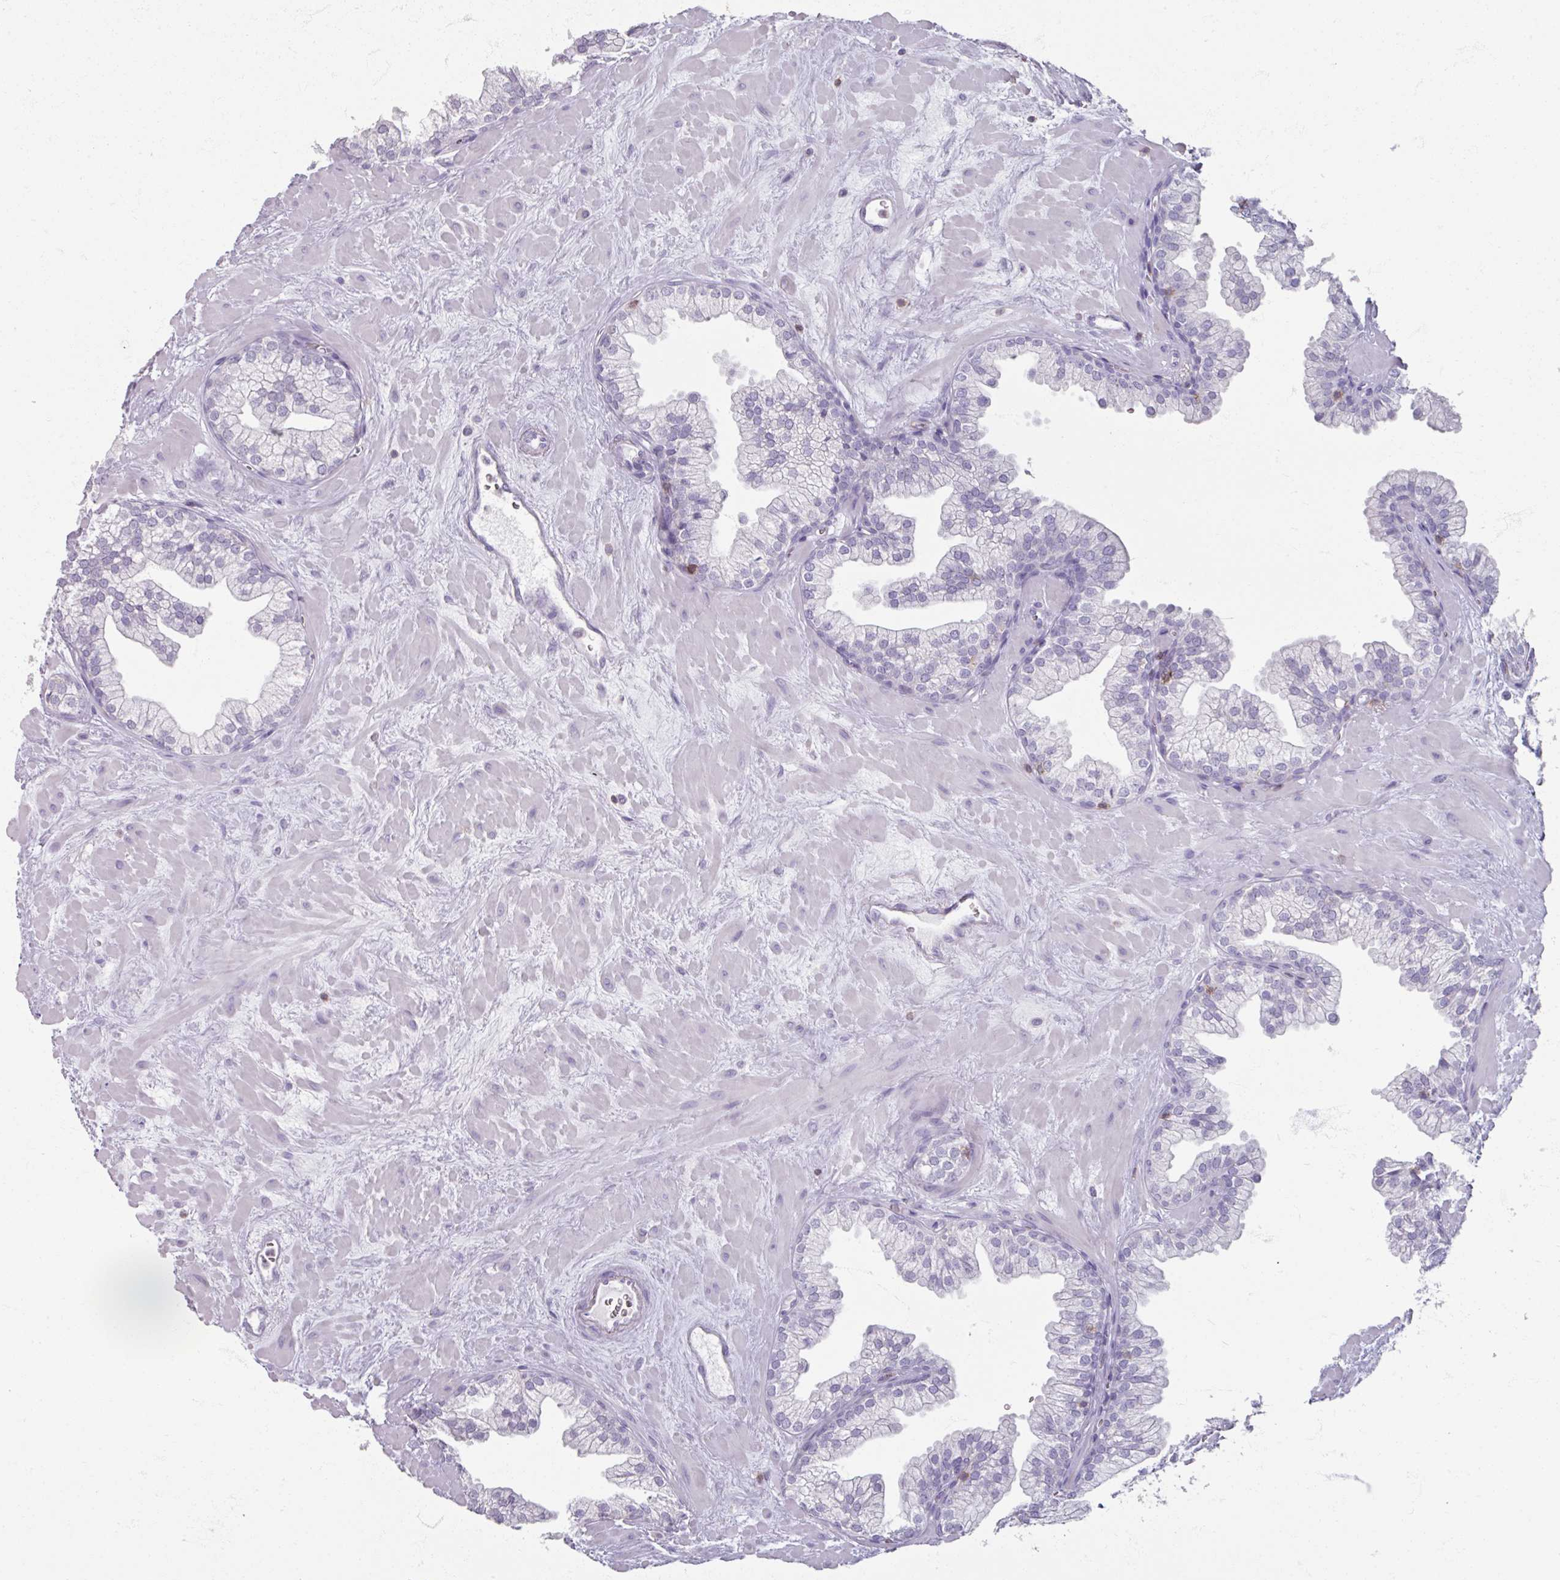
{"staining": {"intensity": "negative", "quantity": "none", "location": "none"}, "tissue": "prostate", "cell_type": "Glandular cells", "image_type": "normal", "snomed": [{"axis": "morphology", "description": "Normal tissue, NOS"}, {"axis": "topography", "description": "Prostate"}, {"axis": "topography", "description": "Peripheral nerve tissue"}], "caption": "High magnification brightfield microscopy of unremarkable prostate stained with DAB (3,3'-diaminobenzidine) (brown) and counterstained with hematoxylin (blue): glandular cells show no significant positivity.", "gene": "PTPRC", "patient": {"sex": "male", "age": 61}}